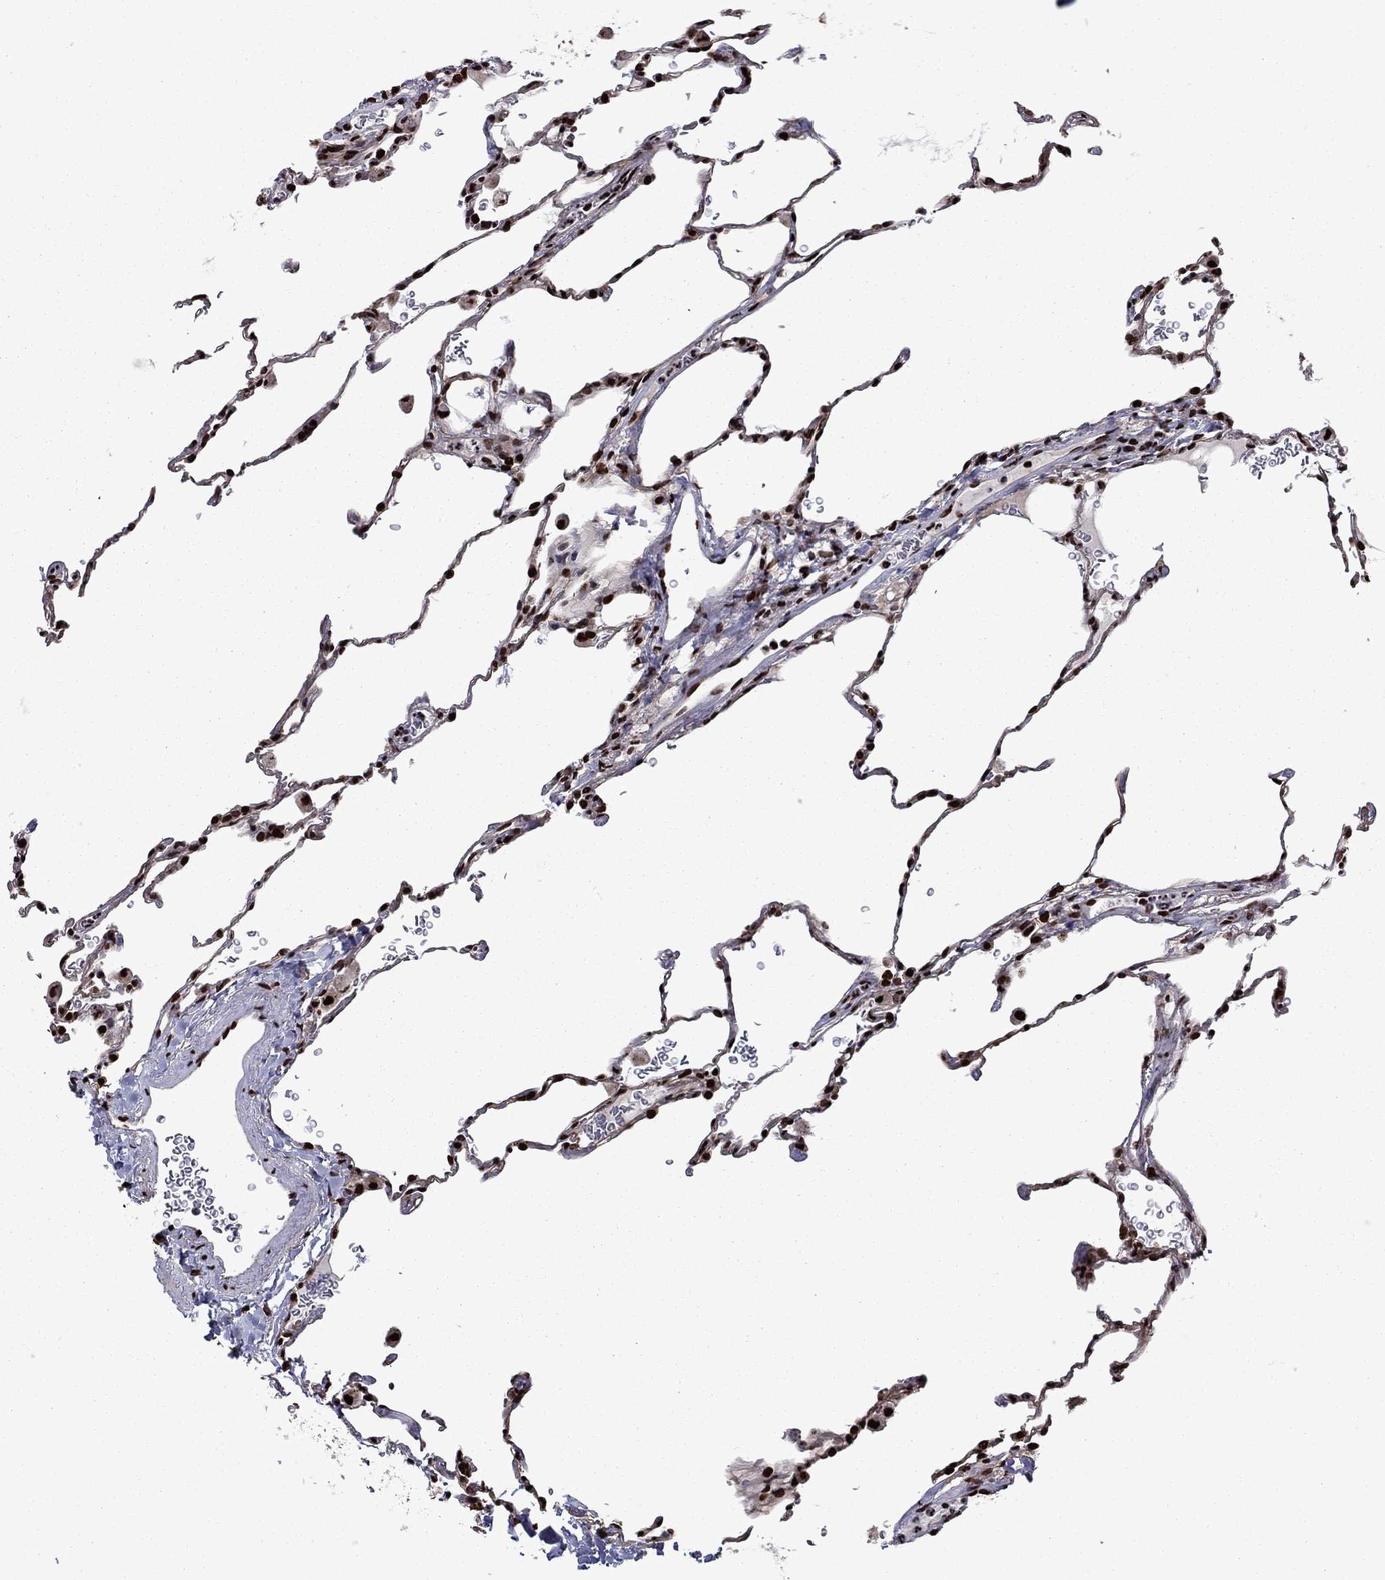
{"staining": {"intensity": "strong", "quantity": ">75%", "location": "nuclear"}, "tissue": "lung", "cell_type": "Alveolar cells", "image_type": "normal", "snomed": [{"axis": "morphology", "description": "Normal tissue, NOS"}, {"axis": "morphology", "description": "Adenocarcinoma, metastatic, NOS"}, {"axis": "topography", "description": "Lung"}], "caption": "Immunohistochemistry photomicrograph of benign lung stained for a protein (brown), which displays high levels of strong nuclear expression in approximately >75% of alveolar cells.", "gene": "LIMK1", "patient": {"sex": "male", "age": 45}}